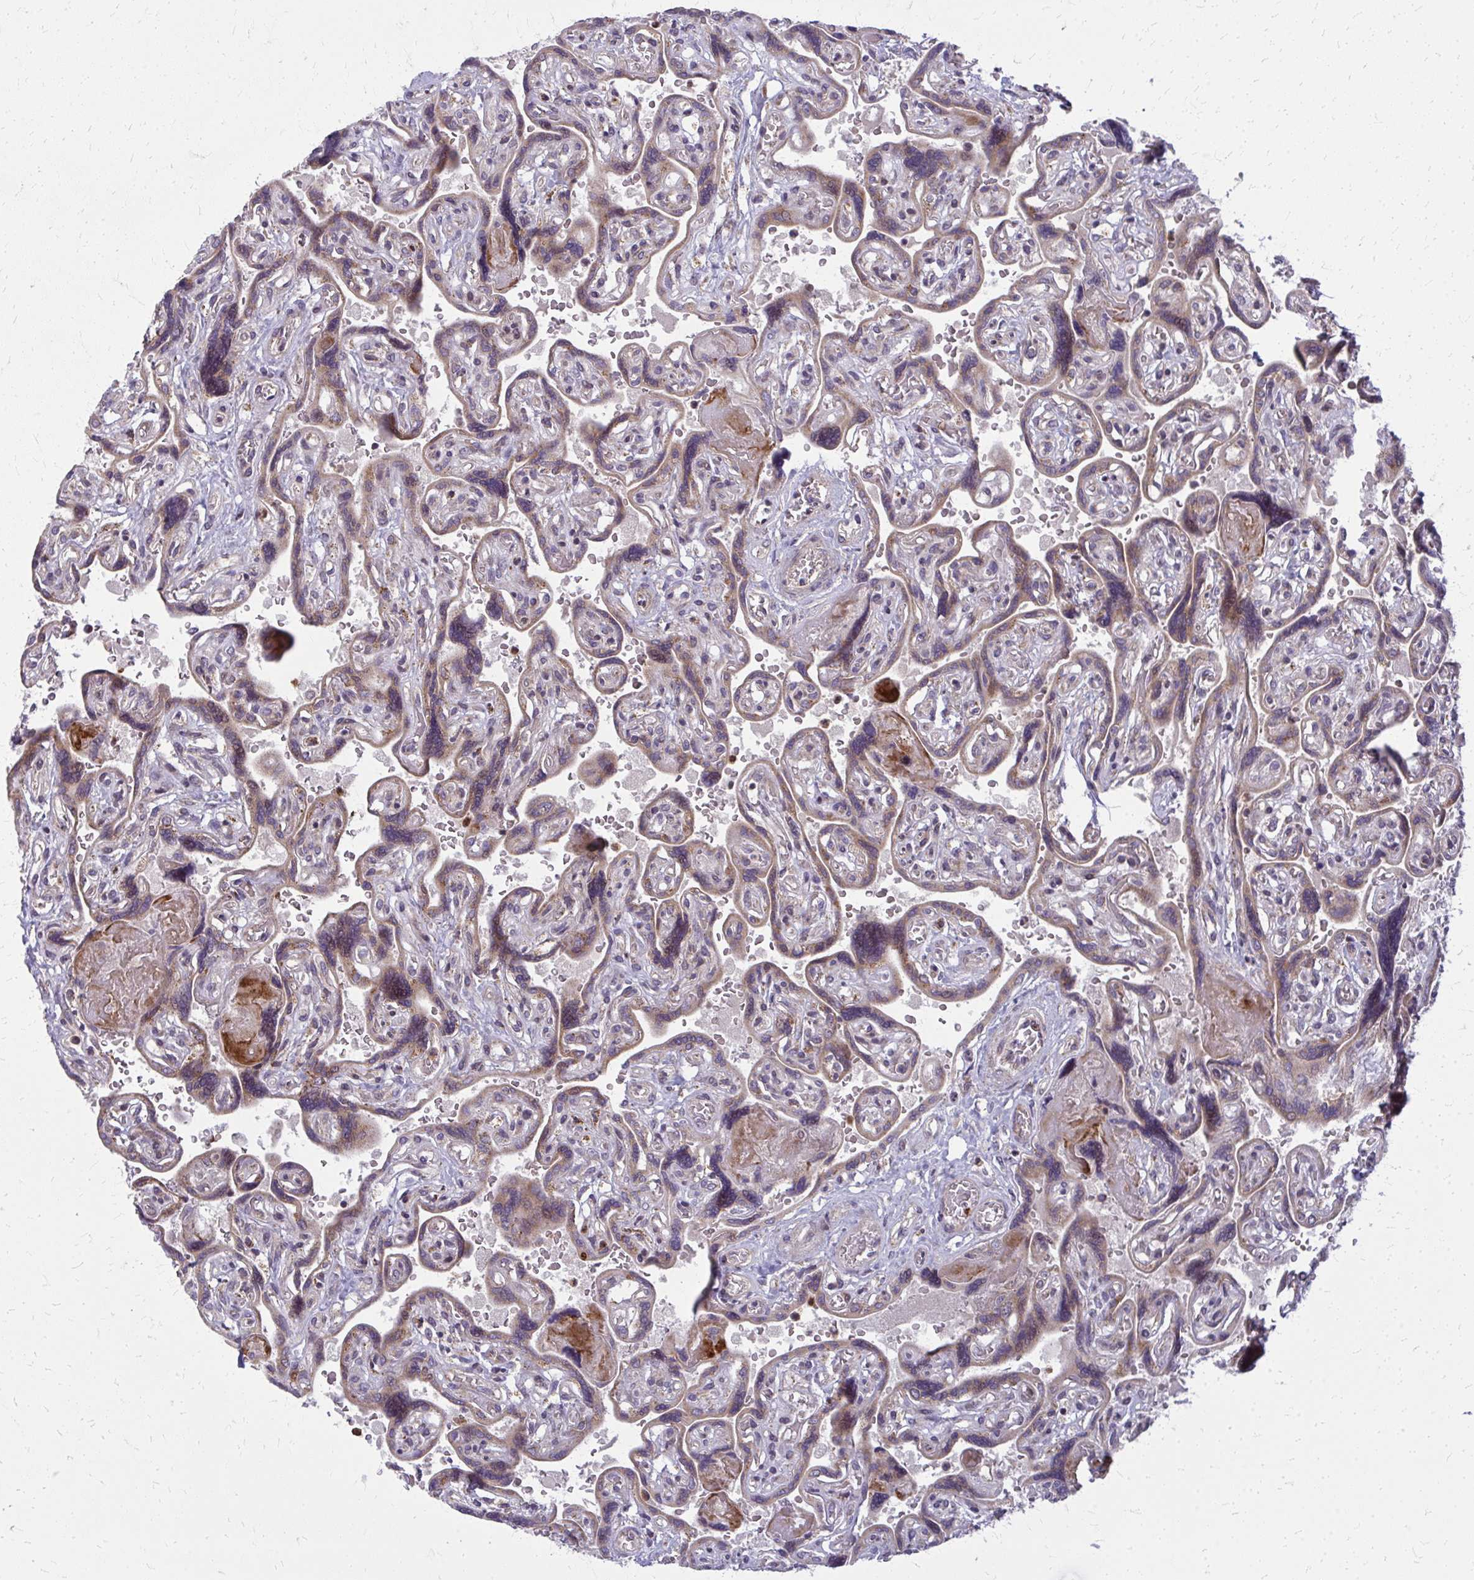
{"staining": {"intensity": "moderate", "quantity": ">75%", "location": "cytoplasmic/membranous"}, "tissue": "placenta", "cell_type": "Decidual cells", "image_type": "normal", "snomed": [{"axis": "morphology", "description": "Normal tissue, NOS"}, {"axis": "topography", "description": "Placenta"}], "caption": "Immunohistochemical staining of unremarkable human placenta shows medium levels of moderate cytoplasmic/membranous expression in about >75% of decidual cells.", "gene": "MCCC1", "patient": {"sex": "female", "age": 32}}